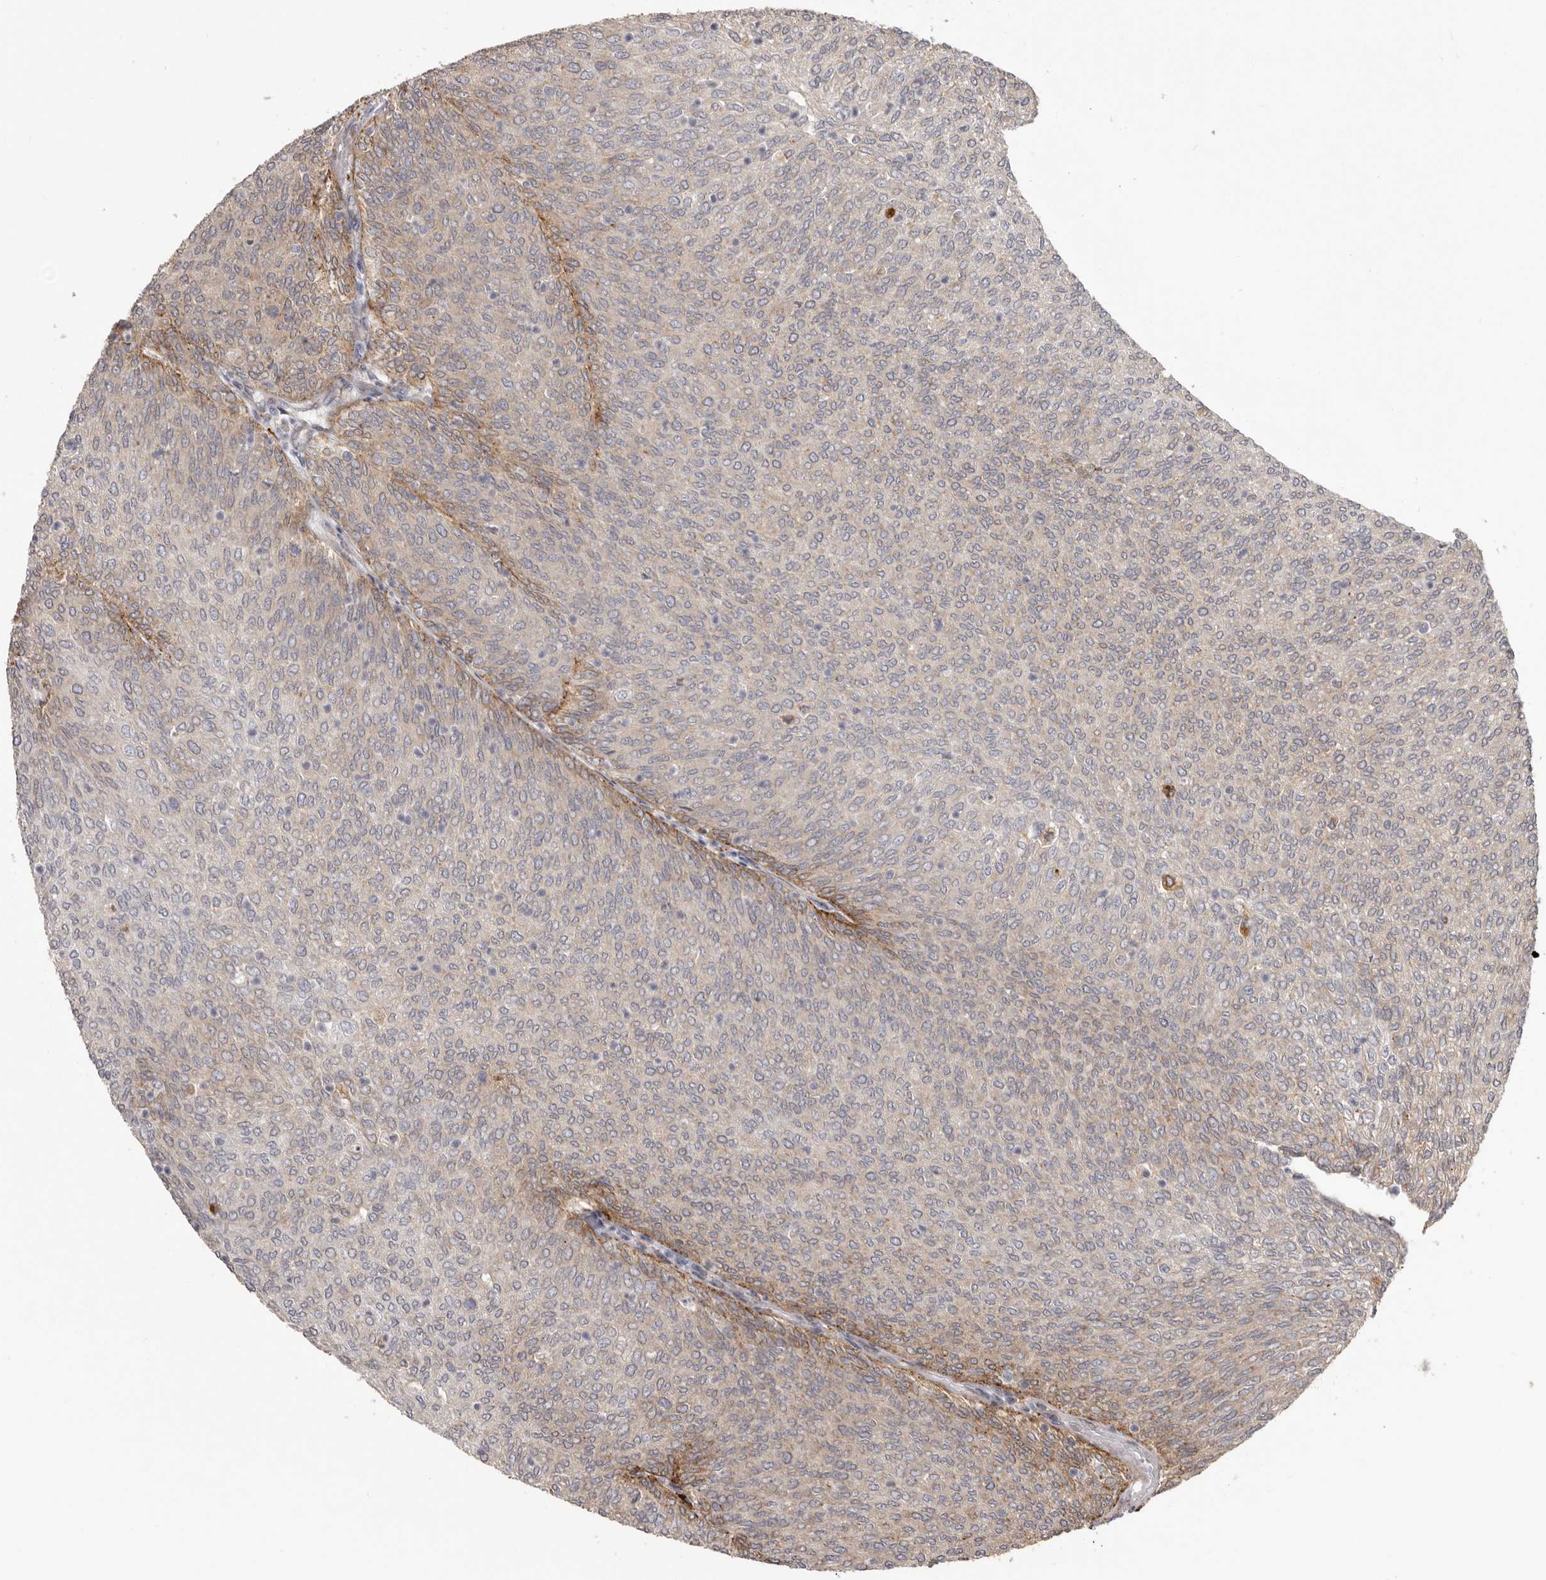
{"staining": {"intensity": "weak", "quantity": "25%-75%", "location": "cytoplasmic/membranous"}, "tissue": "urothelial cancer", "cell_type": "Tumor cells", "image_type": "cancer", "snomed": [{"axis": "morphology", "description": "Urothelial carcinoma, Low grade"}, {"axis": "topography", "description": "Urinary bladder"}], "caption": "The image shows staining of urothelial carcinoma (low-grade), revealing weak cytoplasmic/membranous protein staining (brown color) within tumor cells.", "gene": "NUP43", "patient": {"sex": "female", "age": 79}}